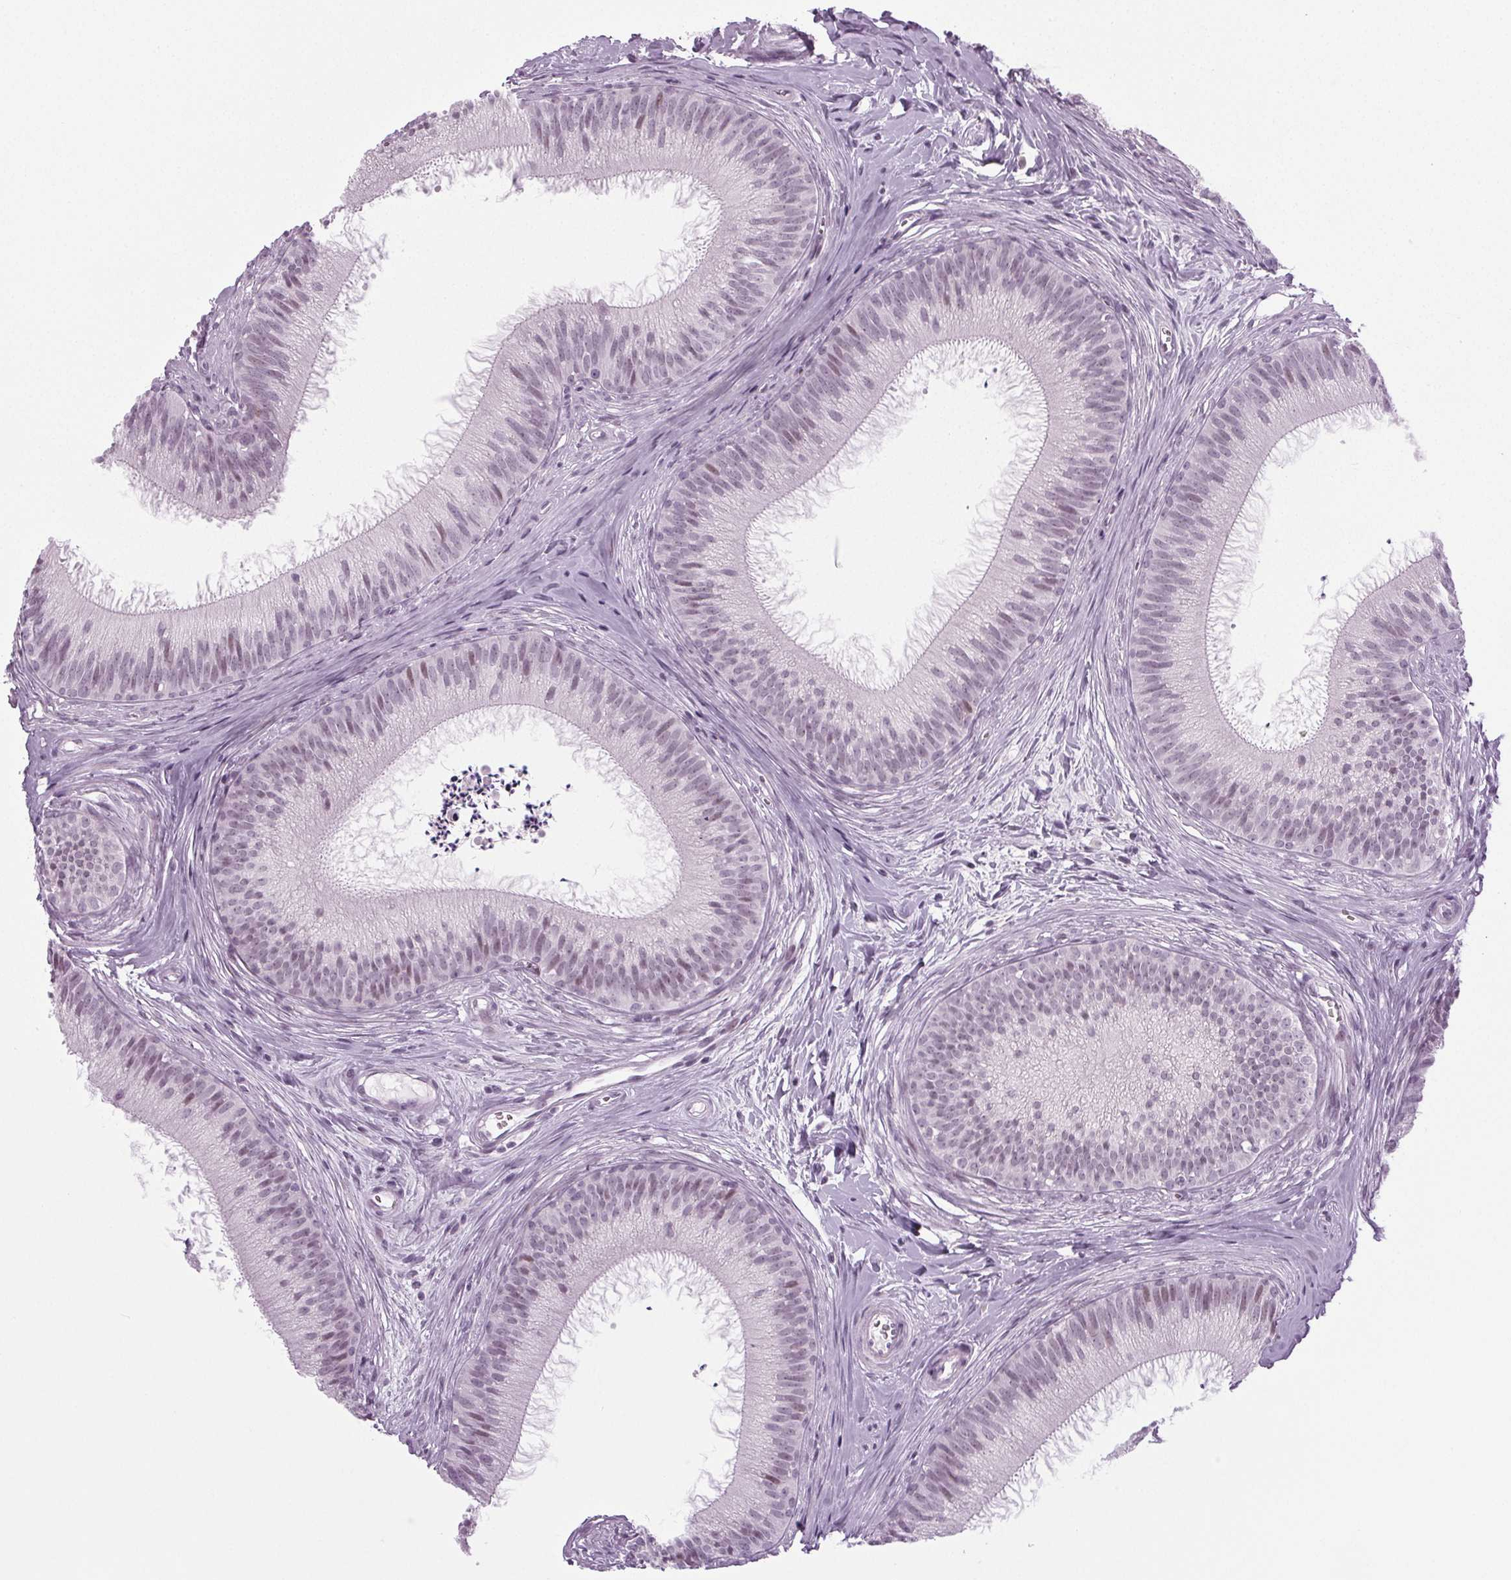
{"staining": {"intensity": "weak", "quantity": "<25%", "location": "nuclear"}, "tissue": "epididymis", "cell_type": "Glandular cells", "image_type": "normal", "snomed": [{"axis": "morphology", "description": "Normal tissue, NOS"}, {"axis": "topography", "description": "Epididymis"}], "caption": "Photomicrograph shows no significant protein staining in glandular cells of normal epididymis. (Stains: DAB (3,3'-diaminobenzidine) immunohistochemistry with hematoxylin counter stain, Microscopy: brightfield microscopy at high magnification).", "gene": "IGF2BP1", "patient": {"sex": "male", "age": 24}}